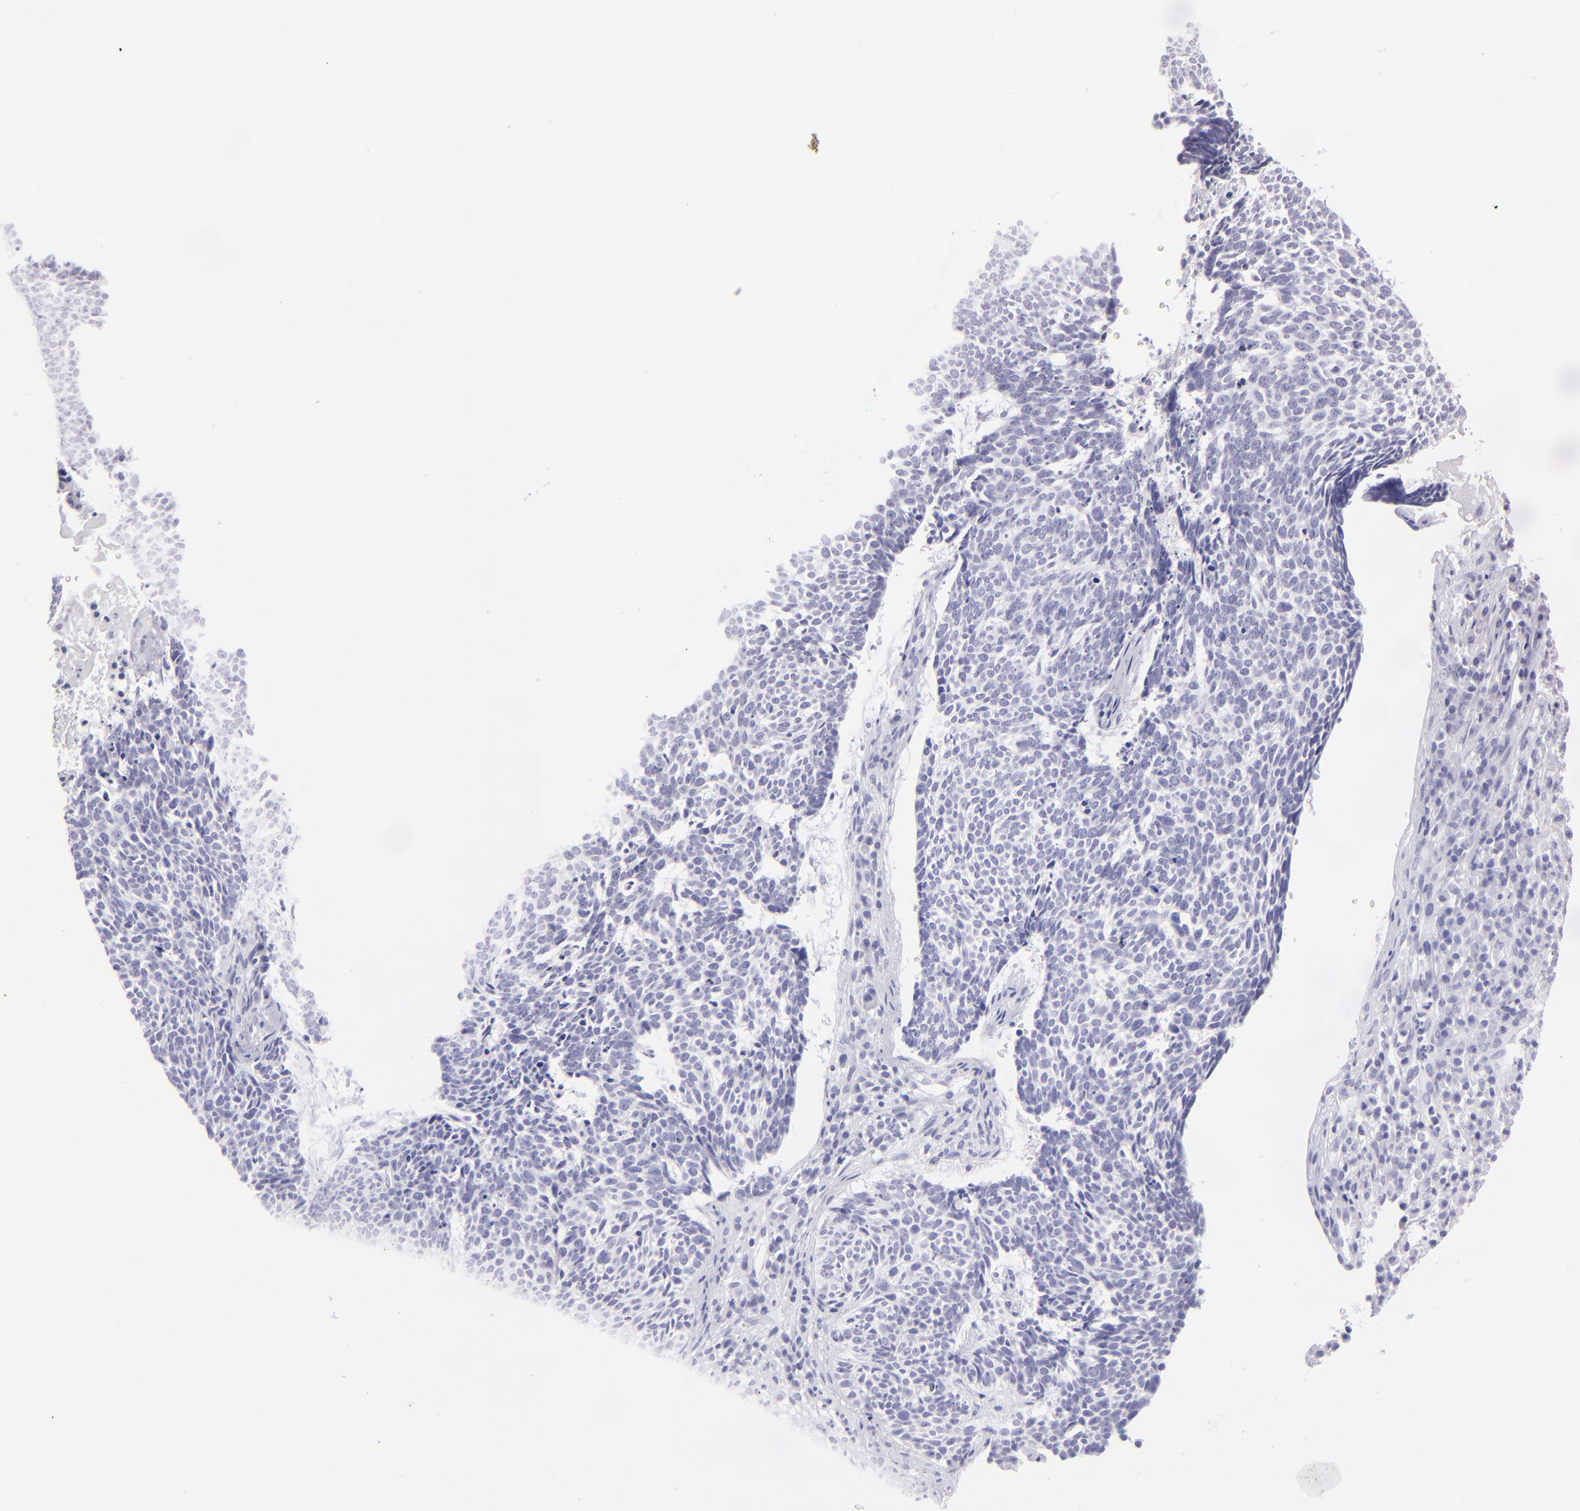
{"staining": {"intensity": "negative", "quantity": "none", "location": "none"}, "tissue": "skin cancer", "cell_type": "Tumor cells", "image_type": "cancer", "snomed": [{"axis": "morphology", "description": "Basal cell carcinoma"}, {"axis": "topography", "description": "Skin"}], "caption": "Immunohistochemistry (IHC) of human skin cancer displays no positivity in tumor cells.", "gene": "SLC1A3", "patient": {"sex": "female", "age": 89}}